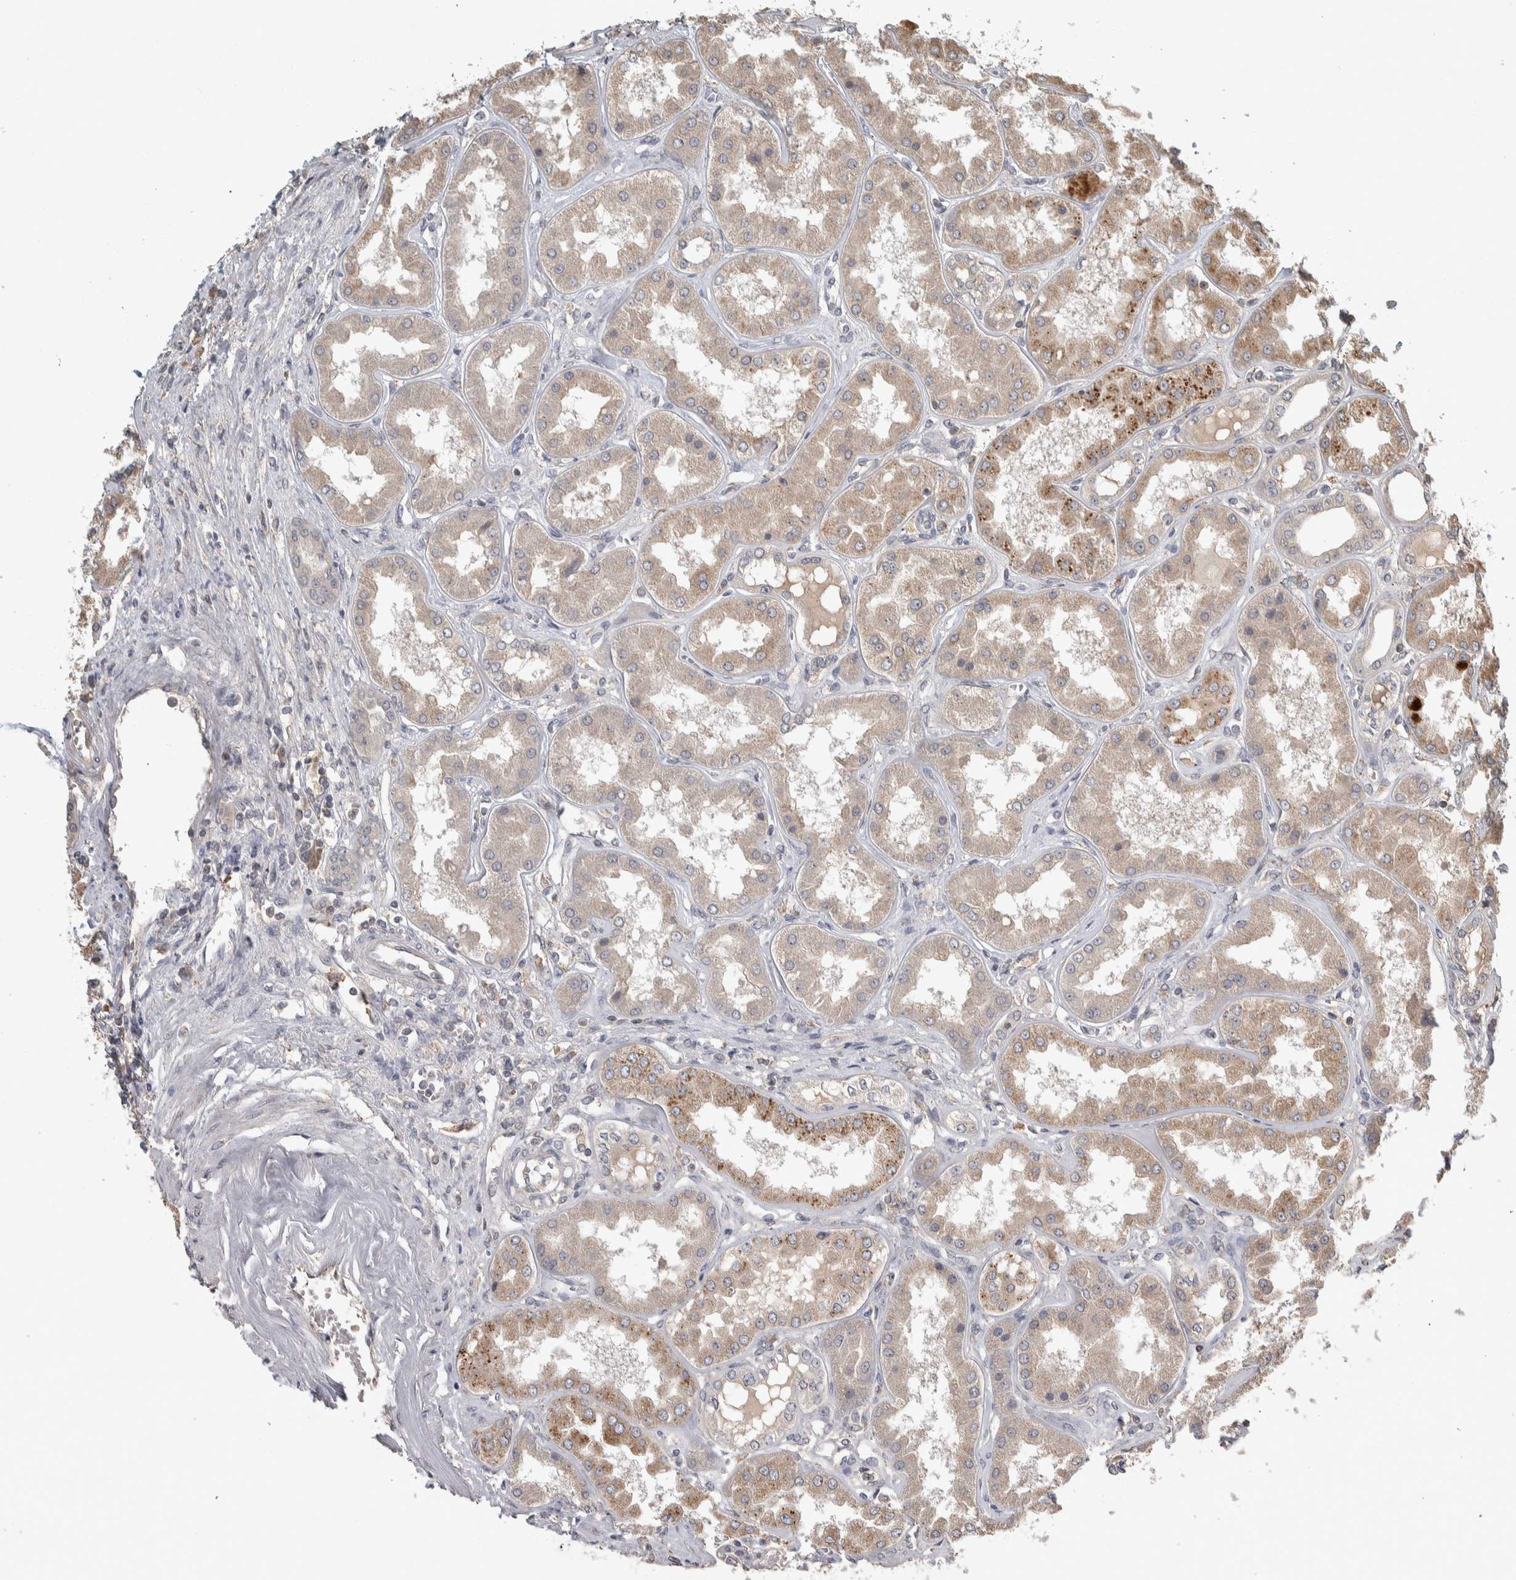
{"staining": {"intensity": "negative", "quantity": "none", "location": "none"}, "tissue": "kidney", "cell_type": "Cells in glomeruli", "image_type": "normal", "snomed": [{"axis": "morphology", "description": "Normal tissue, NOS"}, {"axis": "topography", "description": "Kidney"}], "caption": "The photomicrograph shows no significant positivity in cells in glomeruli of kidney.", "gene": "EIF3H", "patient": {"sex": "female", "age": 56}}